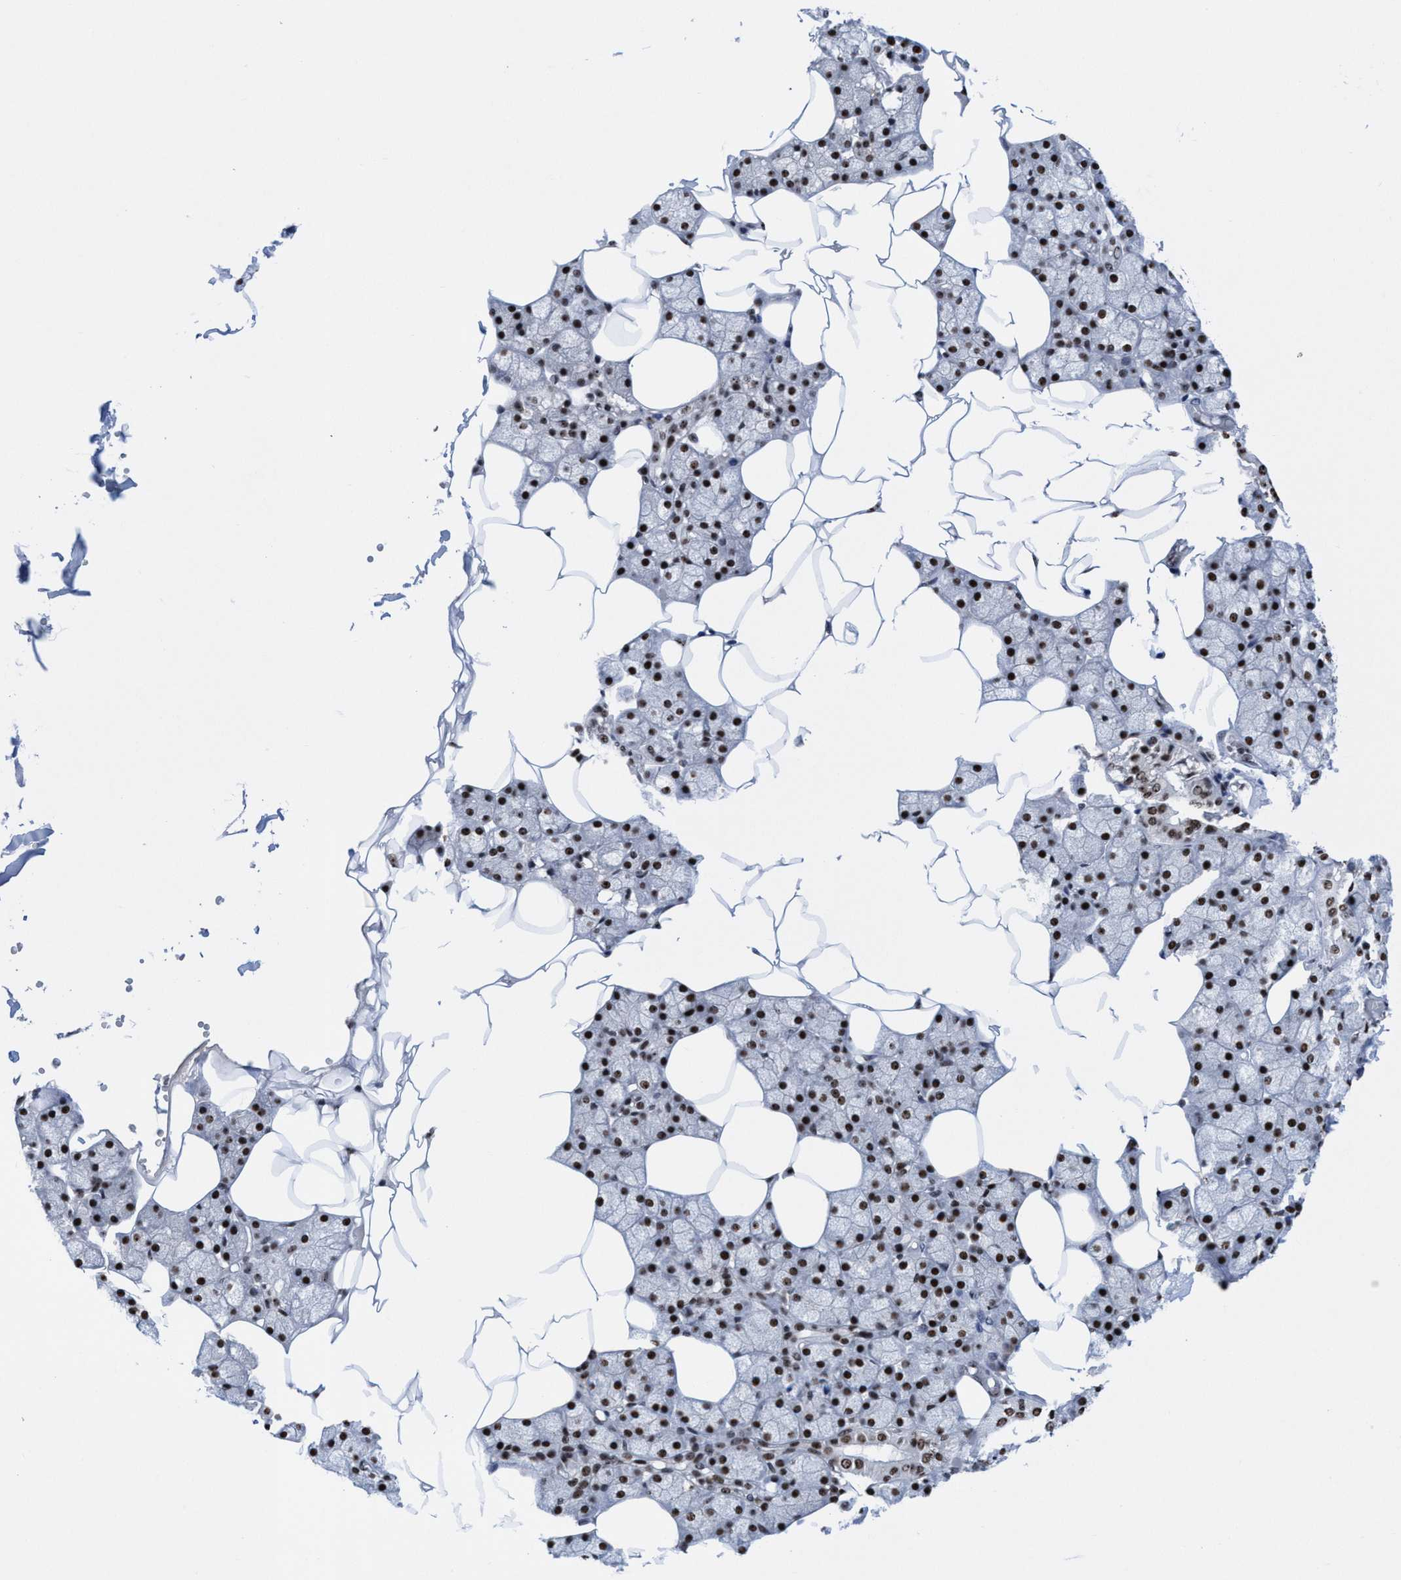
{"staining": {"intensity": "strong", "quantity": ">75%", "location": "nuclear"}, "tissue": "salivary gland", "cell_type": "Glandular cells", "image_type": "normal", "snomed": [{"axis": "morphology", "description": "Normal tissue, NOS"}, {"axis": "topography", "description": "Salivary gland"}], "caption": "Brown immunohistochemical staining in normal human salivary gland shows strong nuclear staining in approximately >75% of glandular cells. The staining was performed using DAB, with brown indicating positive protein expression. Nuclei are stained blue with hematoxylin.", "gene": "EFCAB10", "patient": {"sex": "male", "age": 62}}